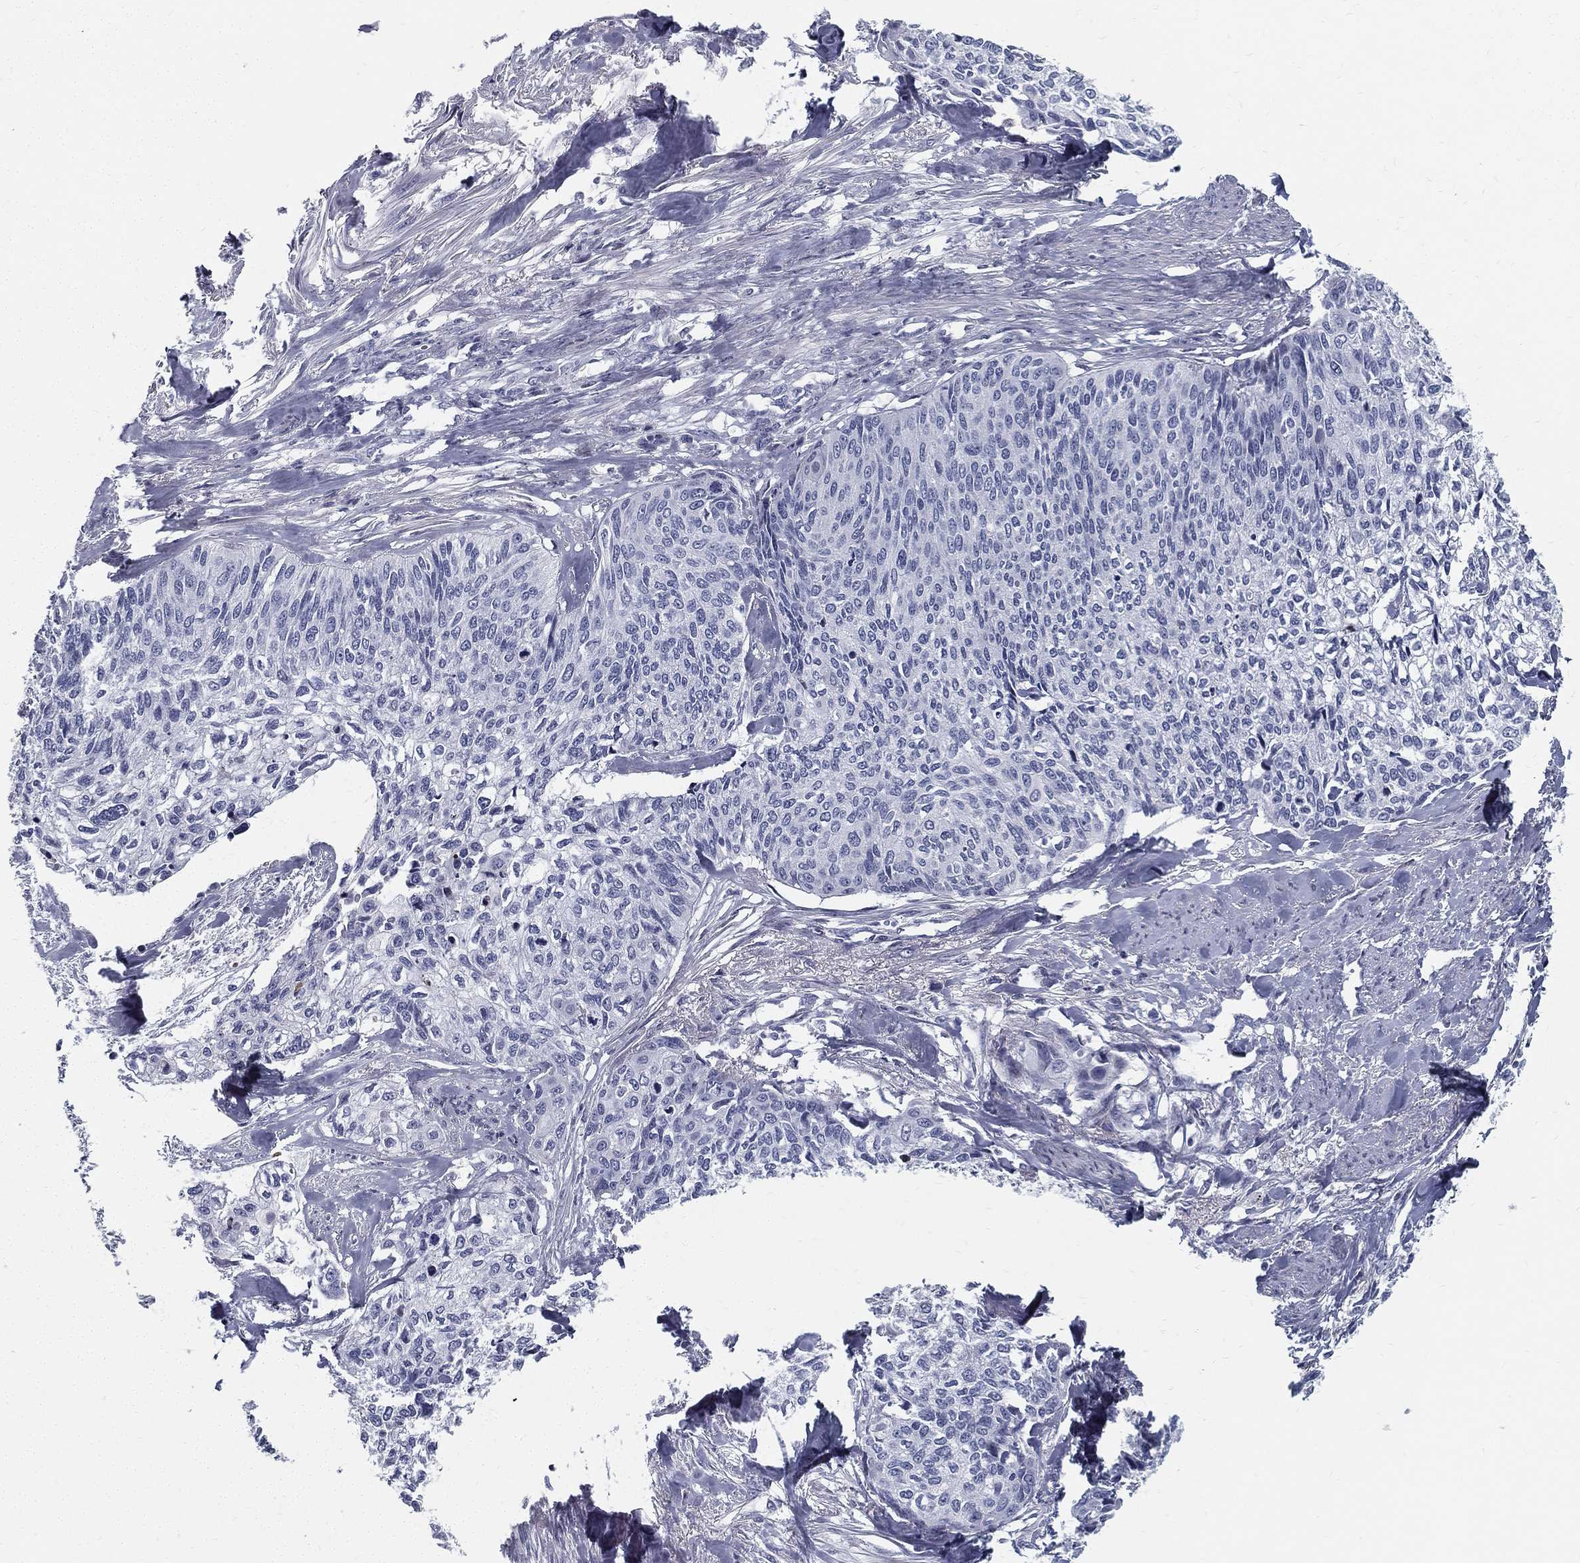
{"staining": {"intensity": "negative", "quantity": "none", "location": "none"}, "tissue": "cervical cancer", "cell_type": "Tumor cells", "image_type": "cancer", "snomed": [{"axis": "morphology", "description": "Squamous cell carcinoma, NOS"}, {"axis": "topography", "description": "Cervix"}], "caption": "Squamous cell carcinoma (cervical) was stained to show a protein in brown. There is no significant staining in tumor cells.", "gene": "SPPL2C", "patient": {"sex": "female", "age": 58}}